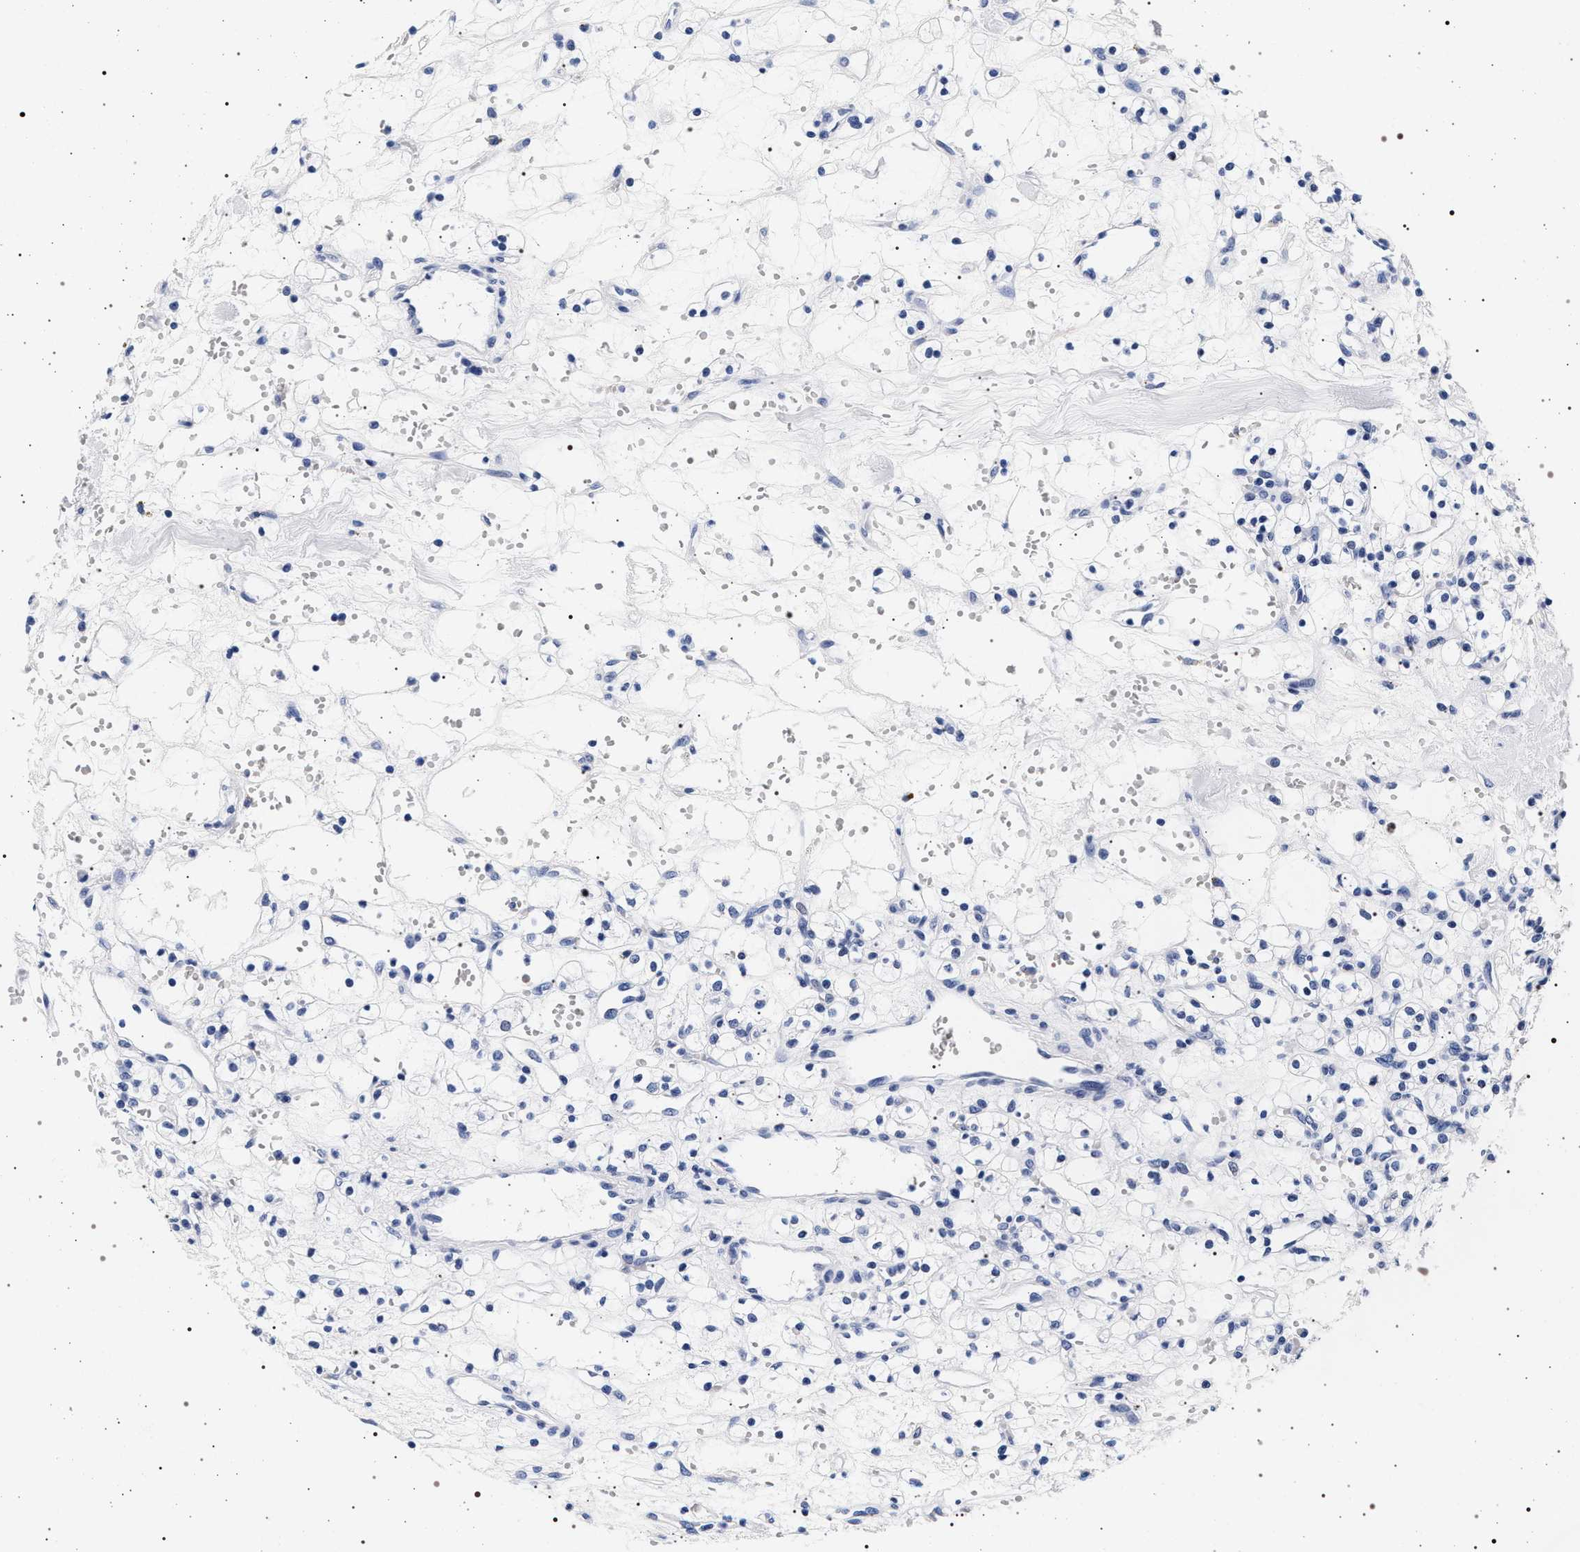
{"staining": {"intensity": "negative", "quantity": "none", "location": "none"}, "tissue": "renal cancer", "cell_type": "Tumor cells", "image_type": "cancer", "snomed": [{"axis": "morphology", "description": "Adenocarcinoma, NOS"}, {"axis": "topography", "description": "Kidney"}], "caption": "A high-resolution photomicrograph shows immunohistochemistry staining of renal adenocarcinoma, which displays no significant expression in tumor cells.", "gene": "SYN1", "patient": {"sex": "female", "age": 60}}